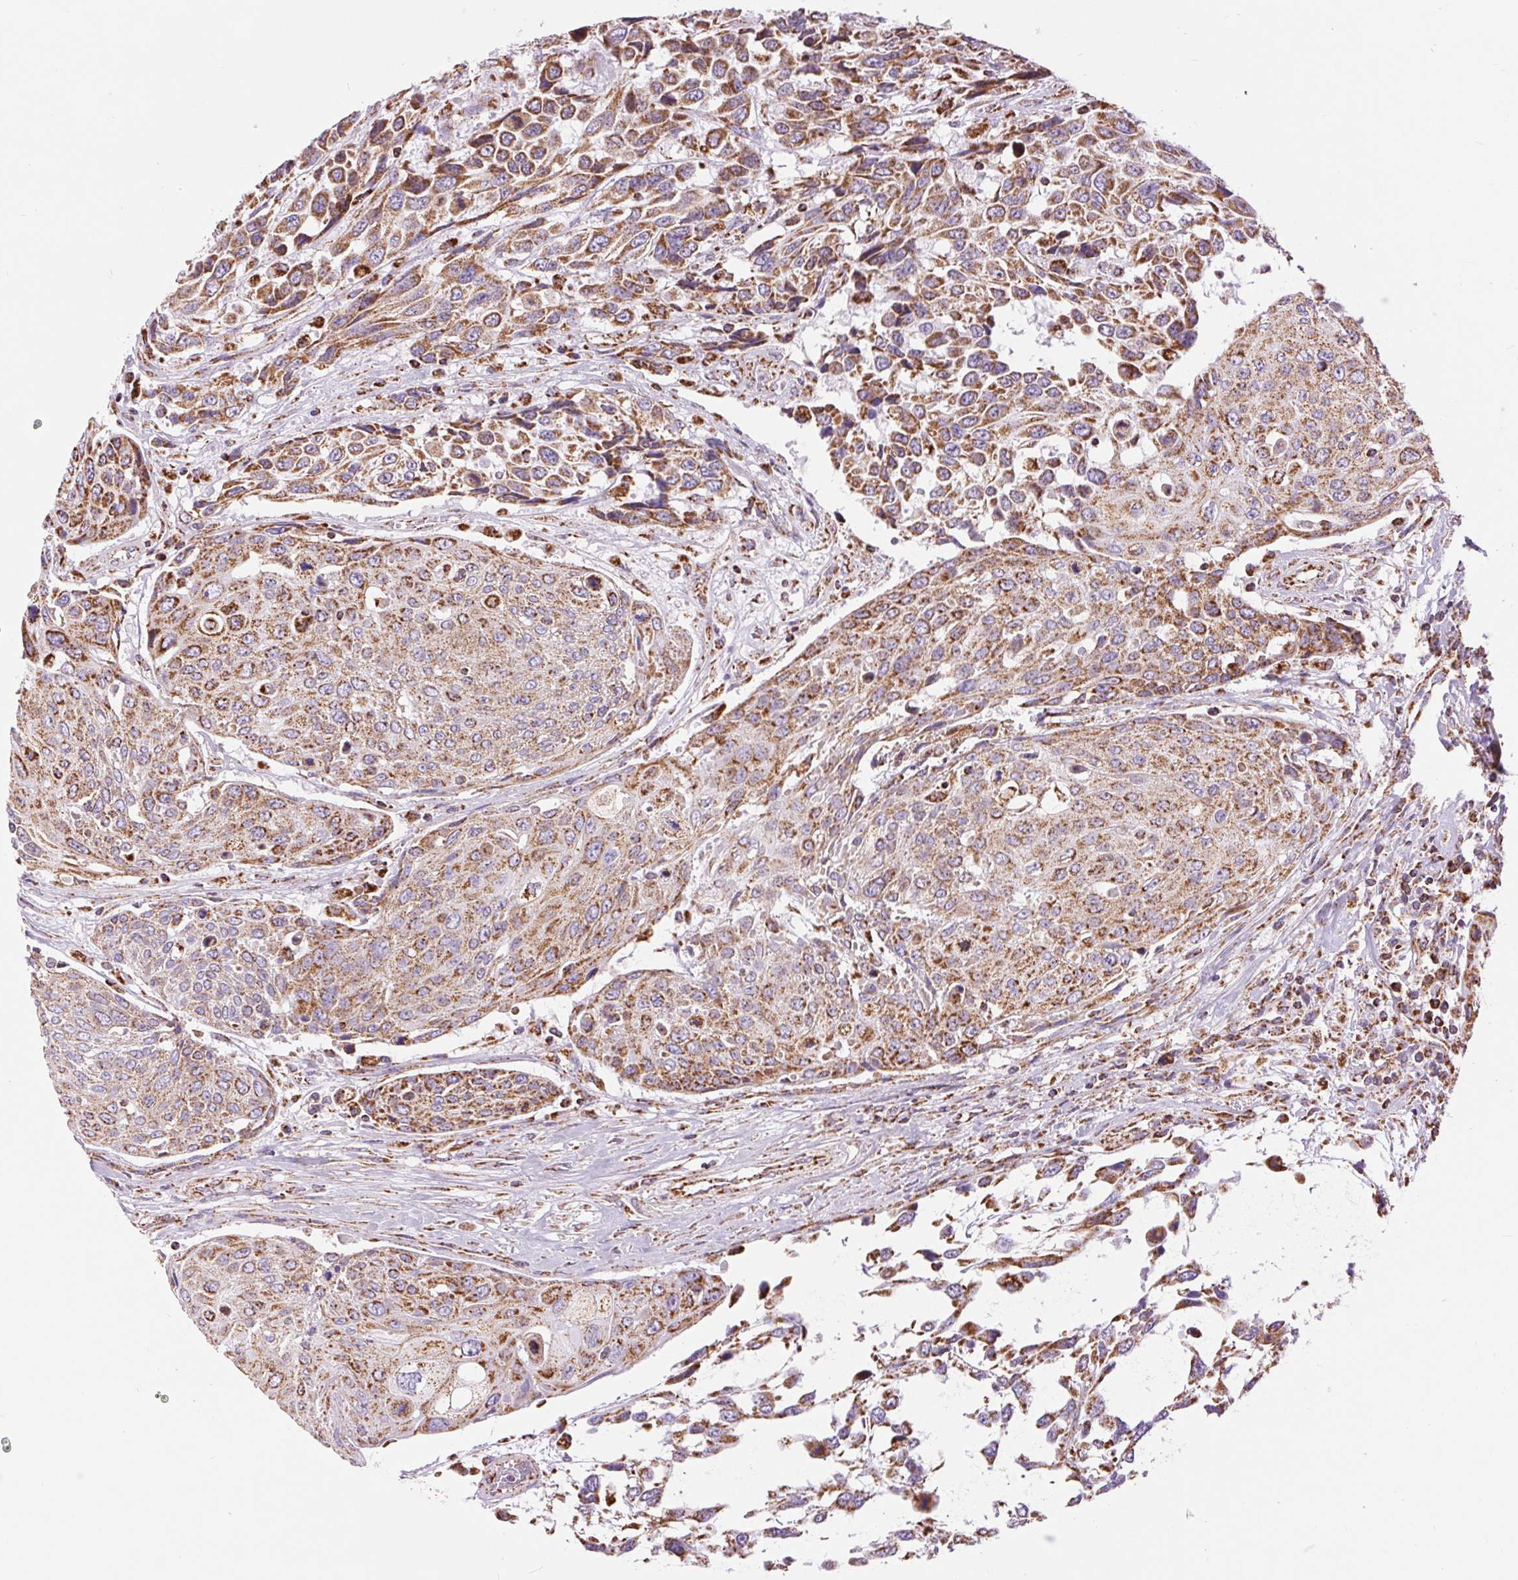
{"staining": {"intensity": "strong", "quantity": ">75%", "location": "cytoplasmic/membranous"}, "tissue": "urothelial cancer", "cell_type": "Tumor cells", "image_type": "cancer", "snomed": [{"axis": "morphology", "description": "Urothelial carcinoma, High grade"}, {"axis": "topography", "description": "Urinary bladder"}], "caption": "Immunohistochemical staining of human urothelial cancer displays high levels of strong cytoplasmic/membranous protein expression in approximately >75% of tumor cells. (brown staining indicates protein expression, while blue staining denotes nuclei).", "gene": "ATP5PB", "patient": {"sex": "female", "age": 70}}